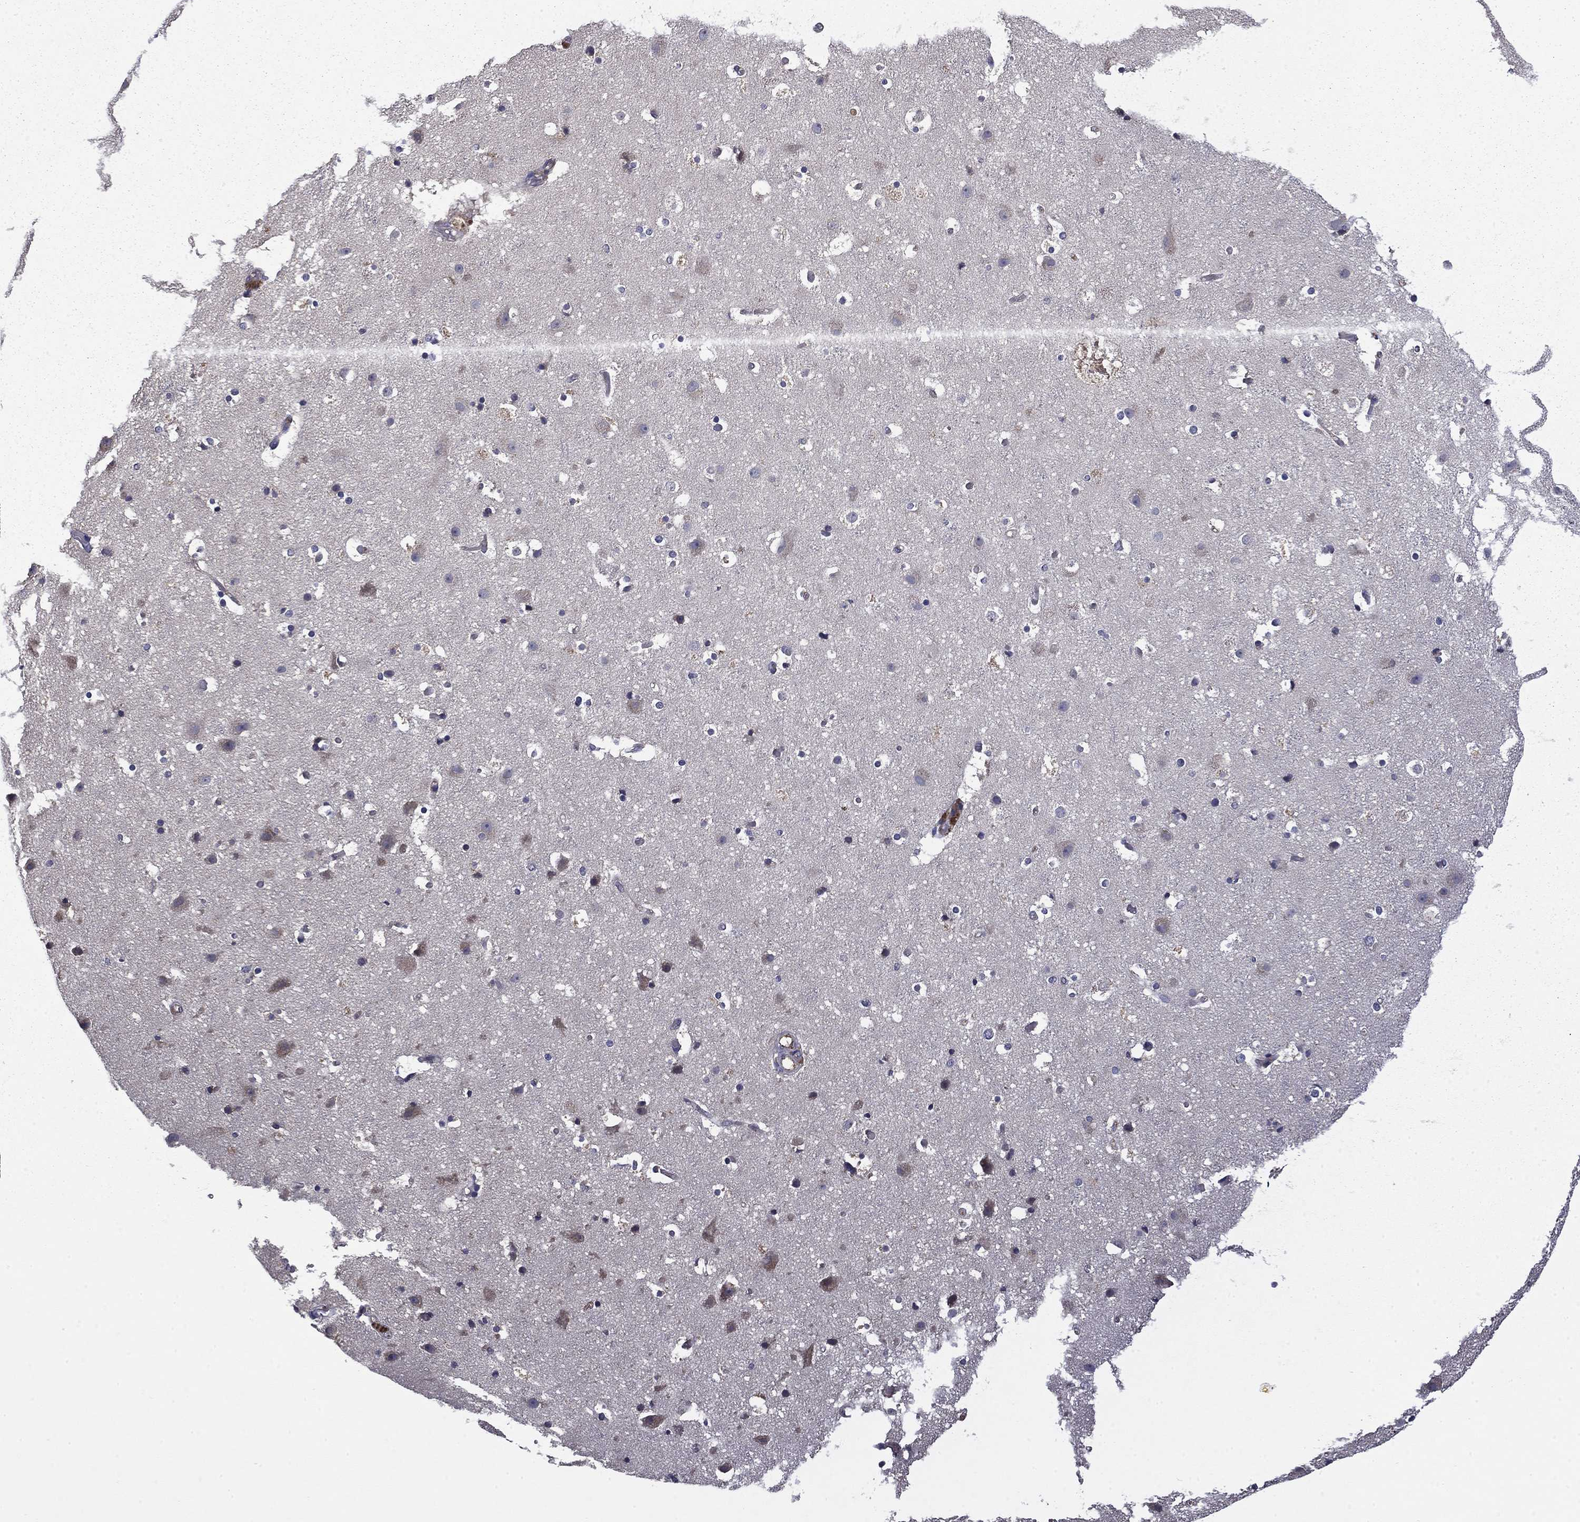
{"staining": {"intensity": "negative", "quantity": "none", "location": "none"}, "tissue": "cerebral cortex", "cell_type": "Endothelial cells", "image_type": "normal", "snomed": [{"axis": "morphology", "description": "Normal tissue, NOS"}, {"axis": "topography", "description": "Cerebral cortex"}], "caption": "Endothelial cells are negative for protein expression in normal human cerebral cortex. The staining is performed using DAB (3,3'-diaminobenzidine) brown chromogen with nuclei counter-stained in using hematoxylin.", "gene": "CEACAM7", "patient": {"sex": "female", "age": 52}}